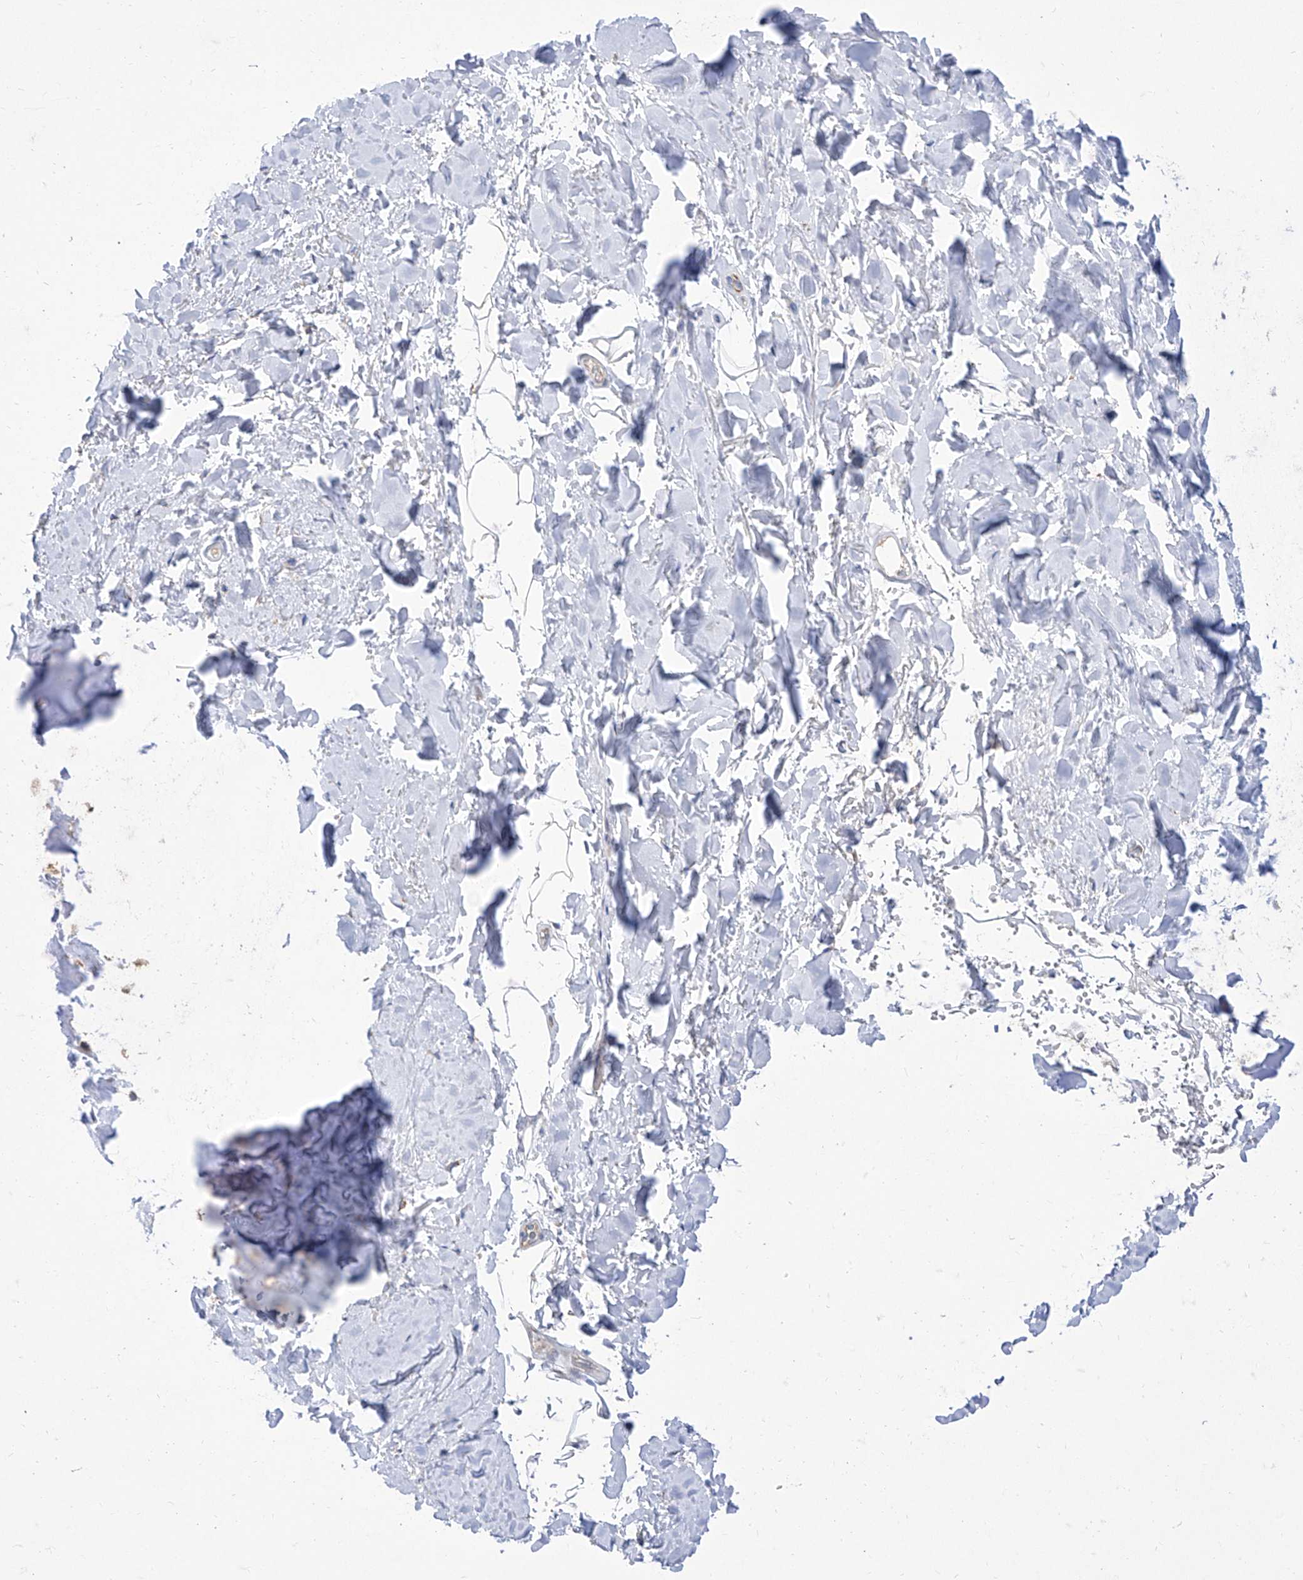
{"staining": {"intensity": "negative", "quantity": "none", "location": "none"}, "tissue": "adipose tissue", "cell_type": "Adipocytes", "image_type": "normal", "snomed": [{"axis": "morphology", "description": "Normal tissue, NOS"}, {"axis": "topography", "description": "Cartilage tissue"}], "caption": "This is an IHC image of normal adipose tissue. There is no positivity in adipocytes.", "gene": "C1orf74", "patient": {"sex": "female", "age": 63}}